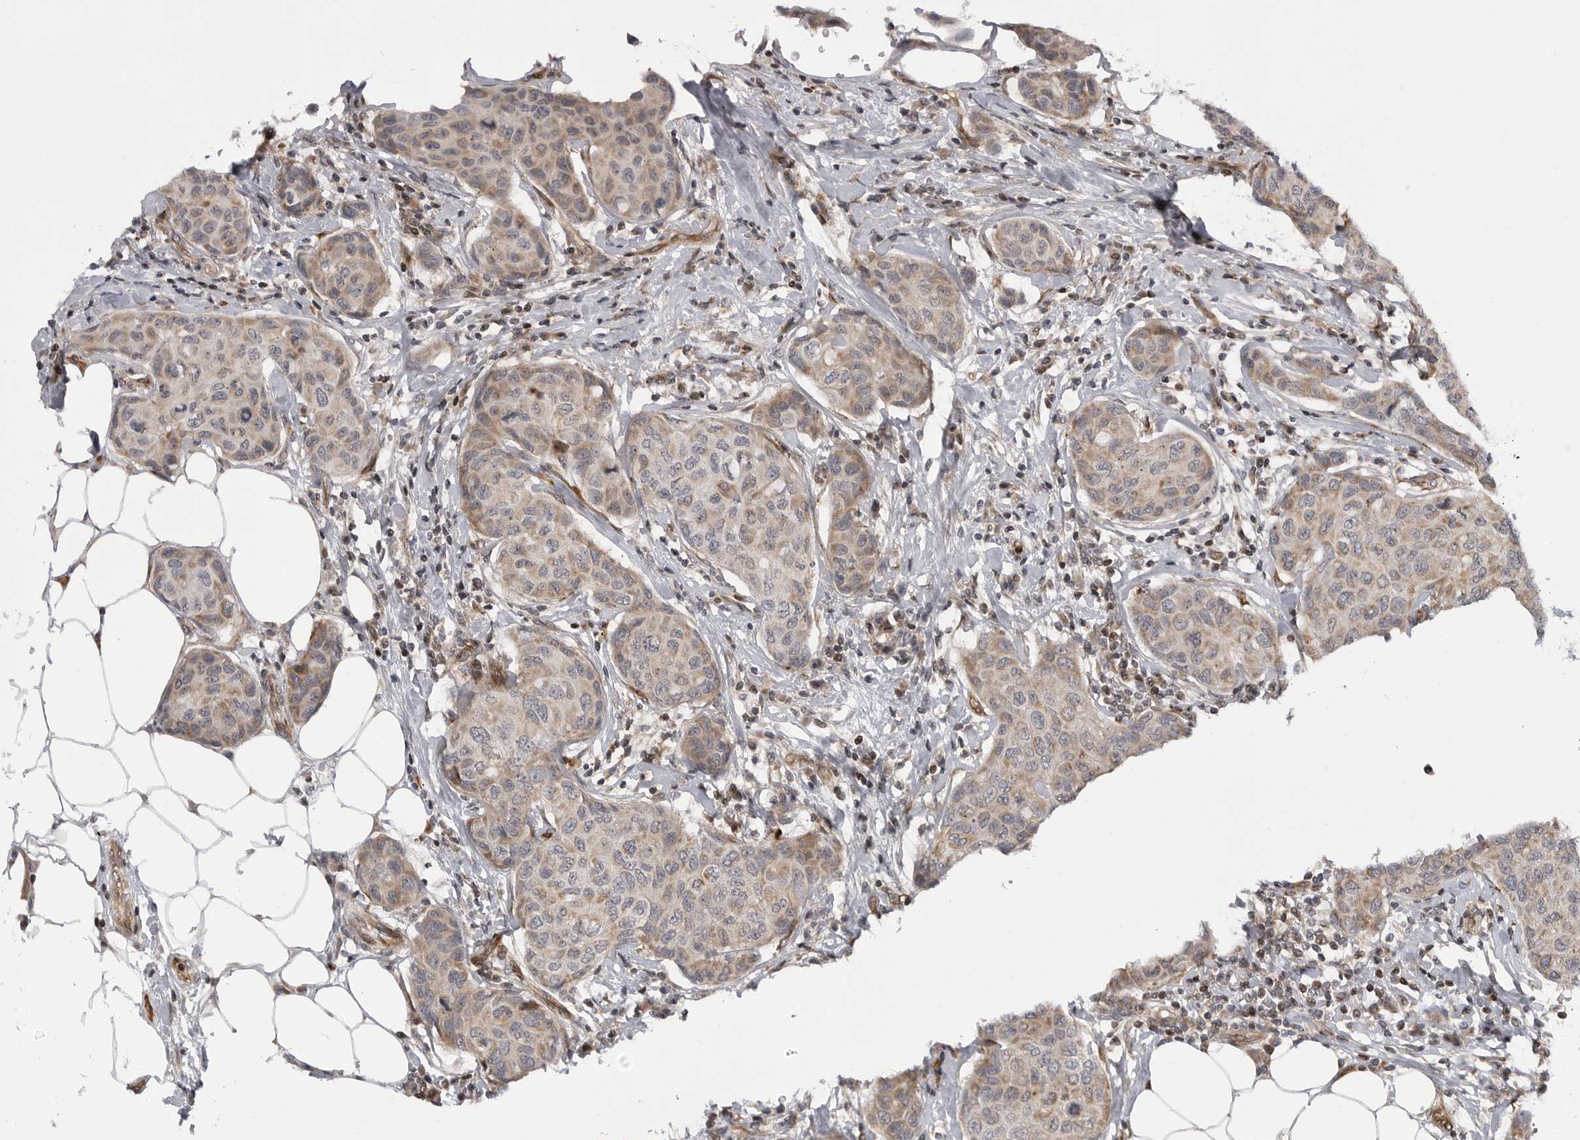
{"staining": {"intensity": "weak", "quantity": "25%-75%", "location": "cytoplasmic/membranous"}, "tissue": "breast cancer", "cell_type": "Tumor cells", "image_type": "cancer", "snomed": [{"axis": "morphology", "description": "Duct carcinoma"}, {"axis": "topography", "description": "Breast"}], "caption": "Intraductal carcinoma (breast) was stained to show a protein in brown. There is low levels of weak cytoplasmic/membranous expression in approximately 25%-75% of tumor cells.", "gene": "ABL1", "patient": {"sex": "female", "age": 80}}